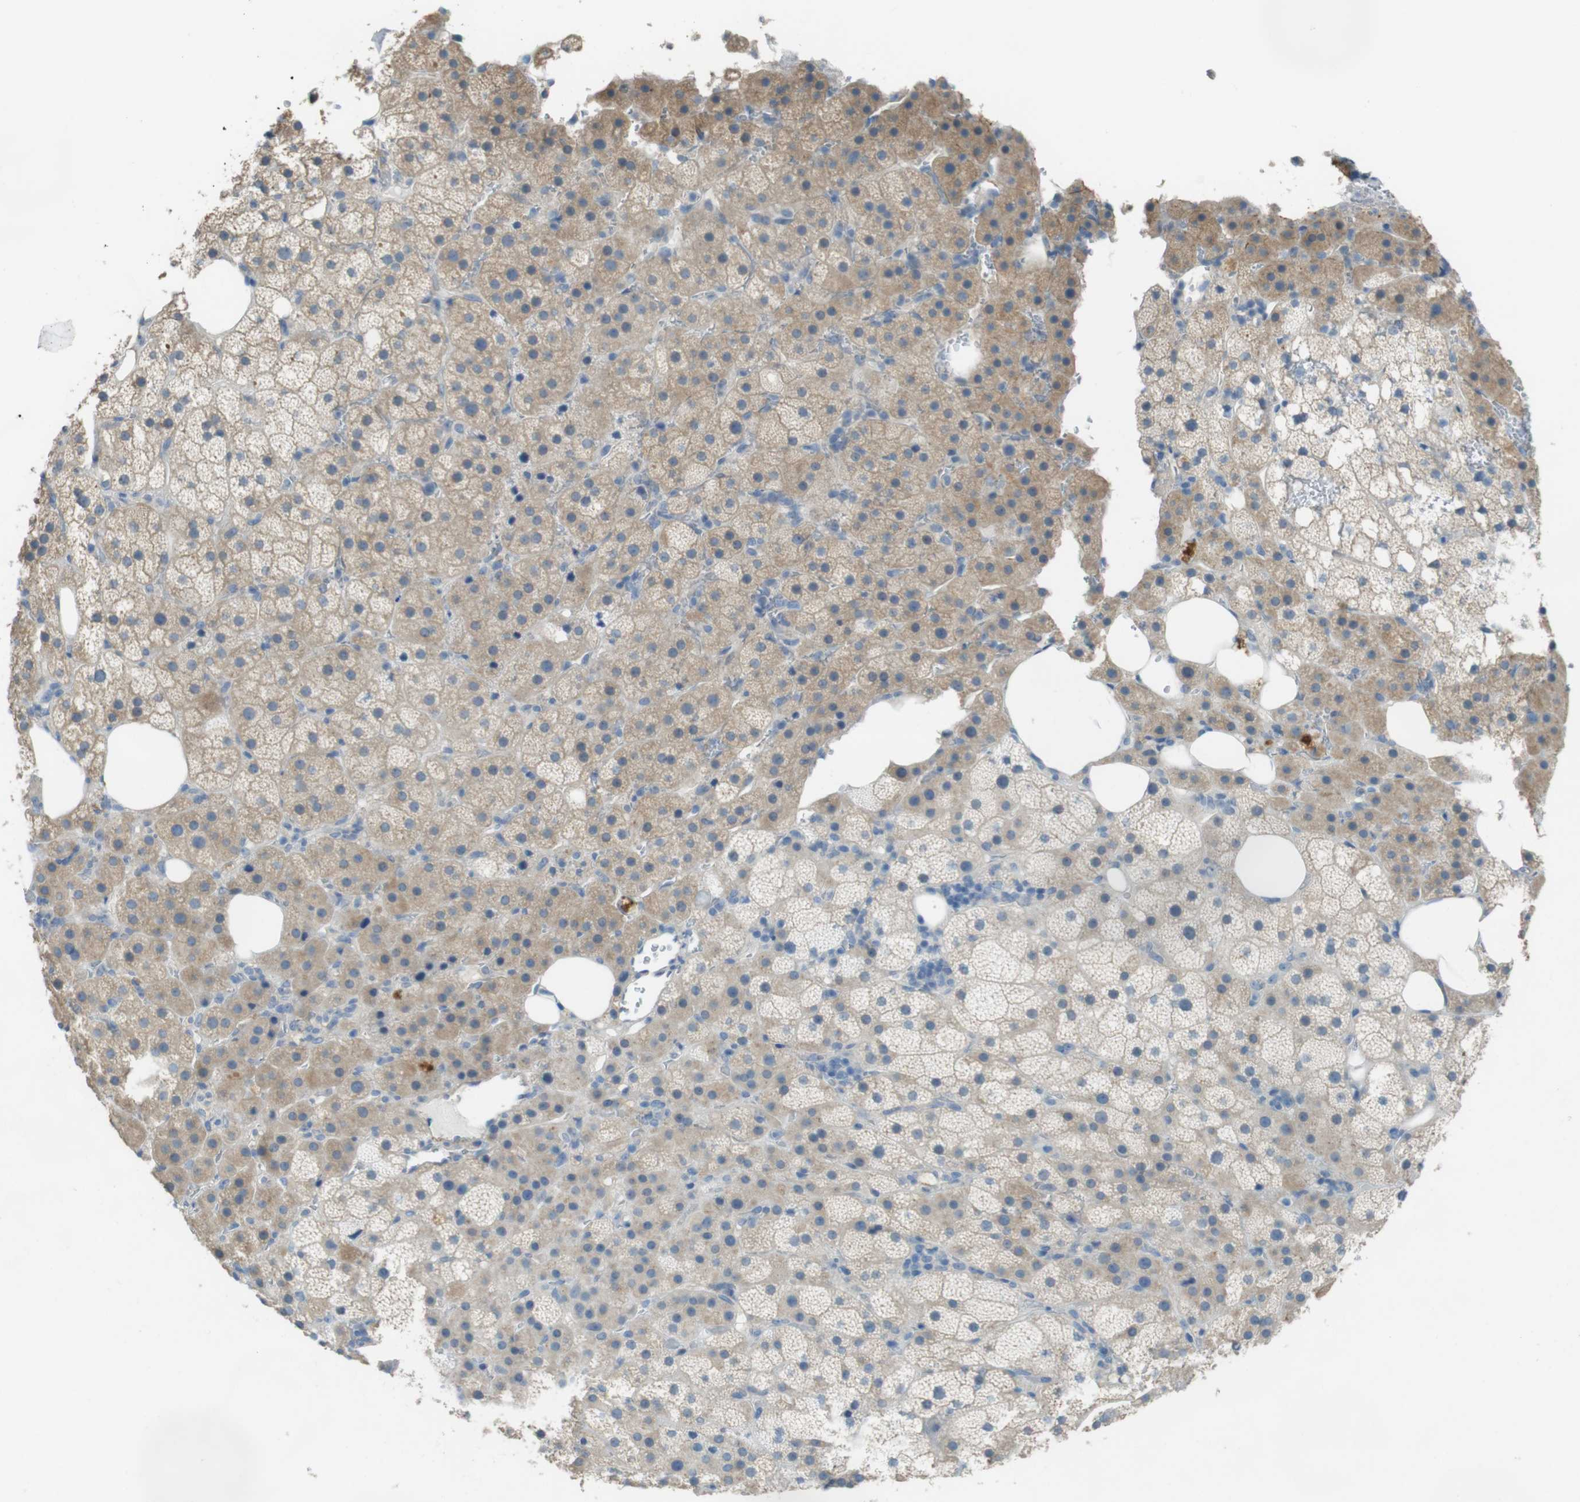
{"staining": {"intensity": "weak", "quantity": "<25%", "location": "cytoplasmic/membranous"}, "tissue": "adrenal gland", "cell_type": "Glandular cells", "image_type": "normal", "snomed": [{"axis": "morphology", "description": "Normal tissue, NOS"}, {"axis": "topography", "description": "Adrenal gland"}], "caption": "This is an immunohistochemistry image of benign adrenal gland. There is no positivity in glandular cells.", "gene": "ENTPD7", "patient": {"sex": "female", "age": 59}}